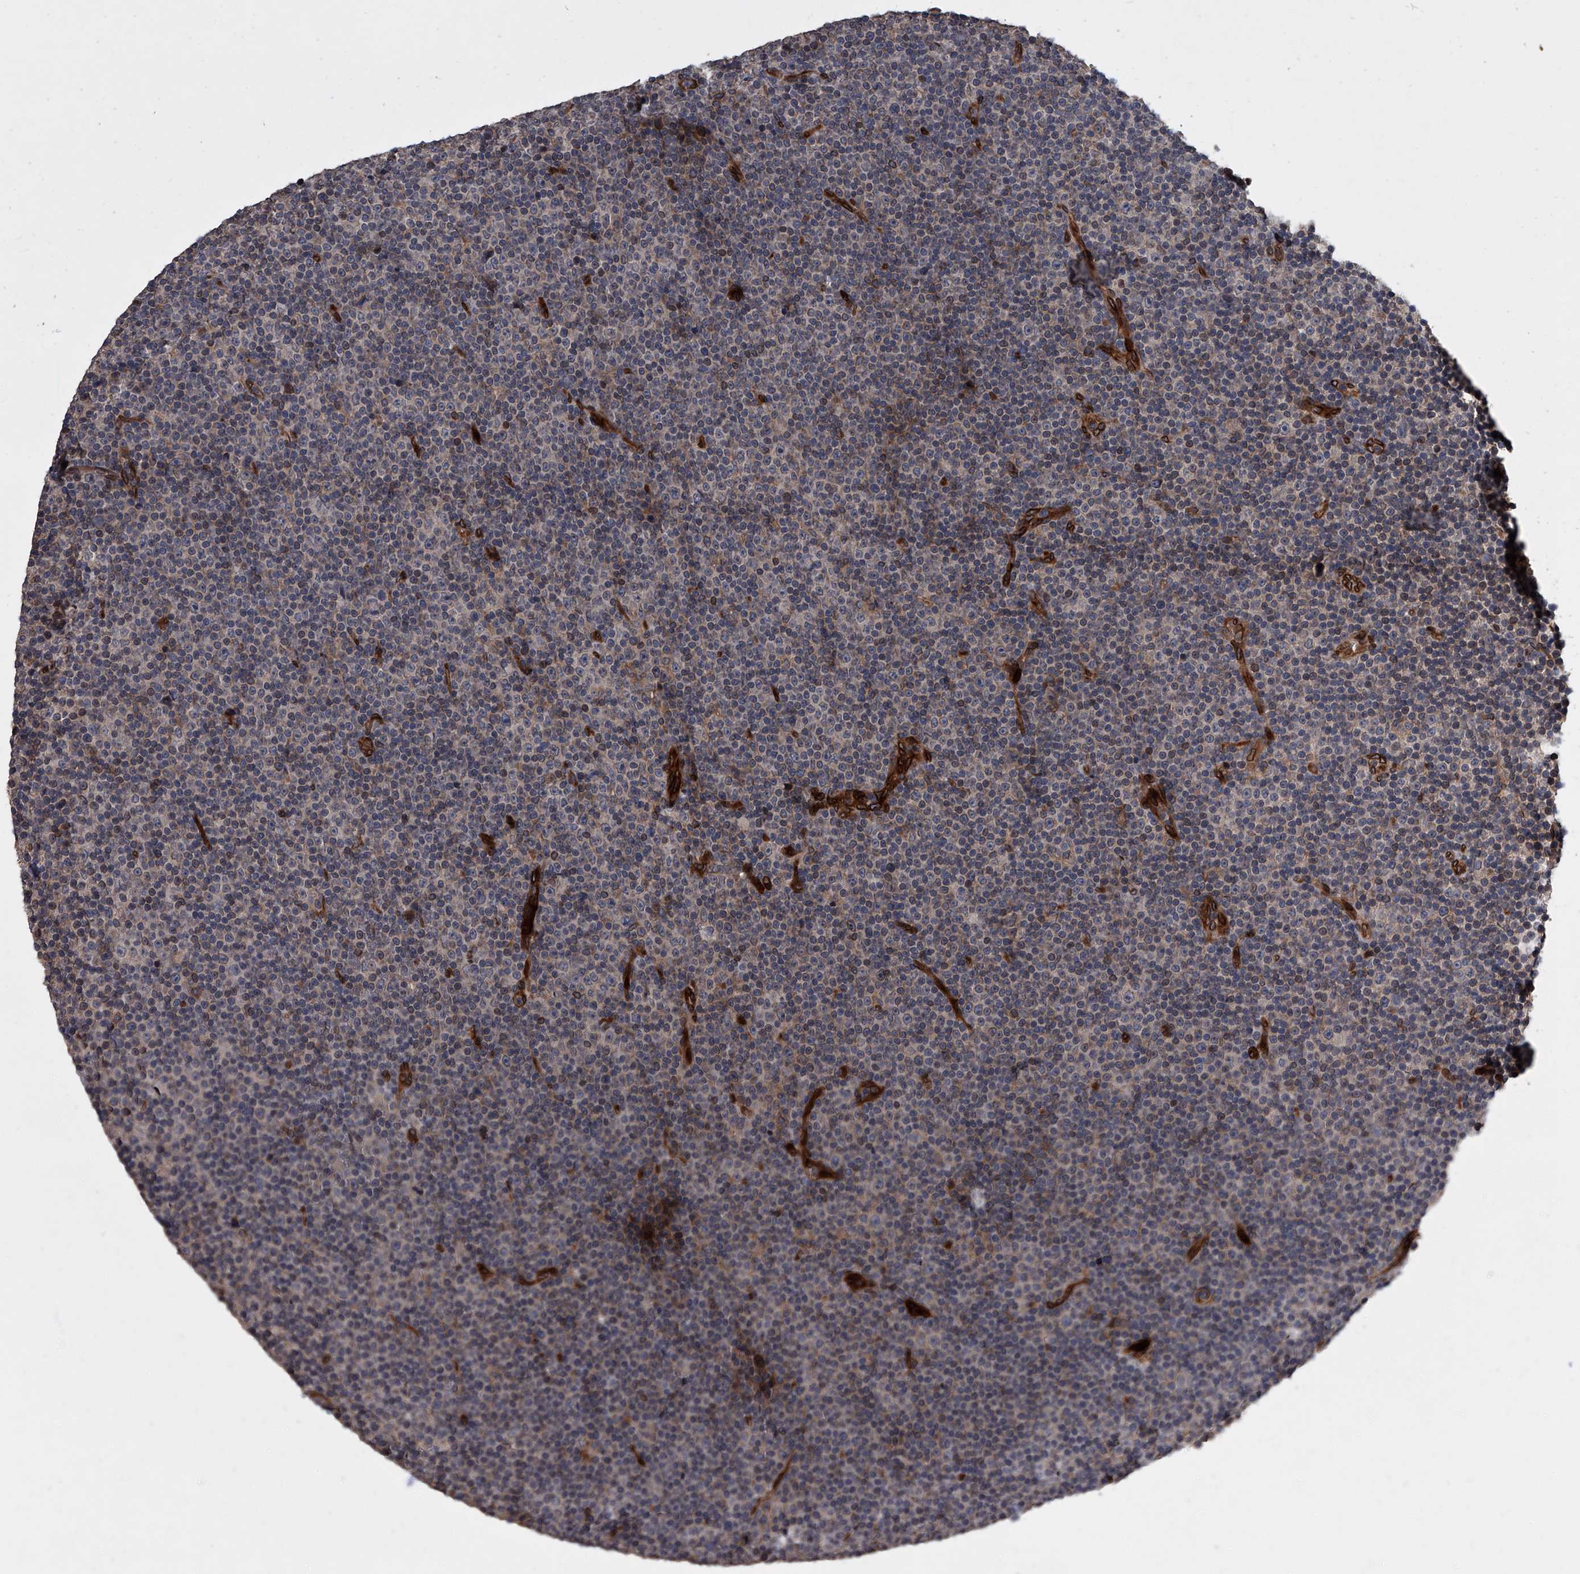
{"staining": {"intensity": "negative", "quantity": "none", "location": "none"}, "tissue": "lymphoma", "cell_type": "Tumor cells", "image_type": "cancer", "snomed": [{"axis": "morphology", "description": "Malignant lymphoma, non-Hodgkin's type, Low grade"}, {"axis": "topography", "description": "Lymph node"}], "caption": "DAB immunohistochemical staining of lymphoma shows no significant expression in tumor cells. (Immunohistochemistry, brightfield microscopy, high magnification).", "gene": "LRRC8C", "patient": {"sex": "female", "age": 67}}